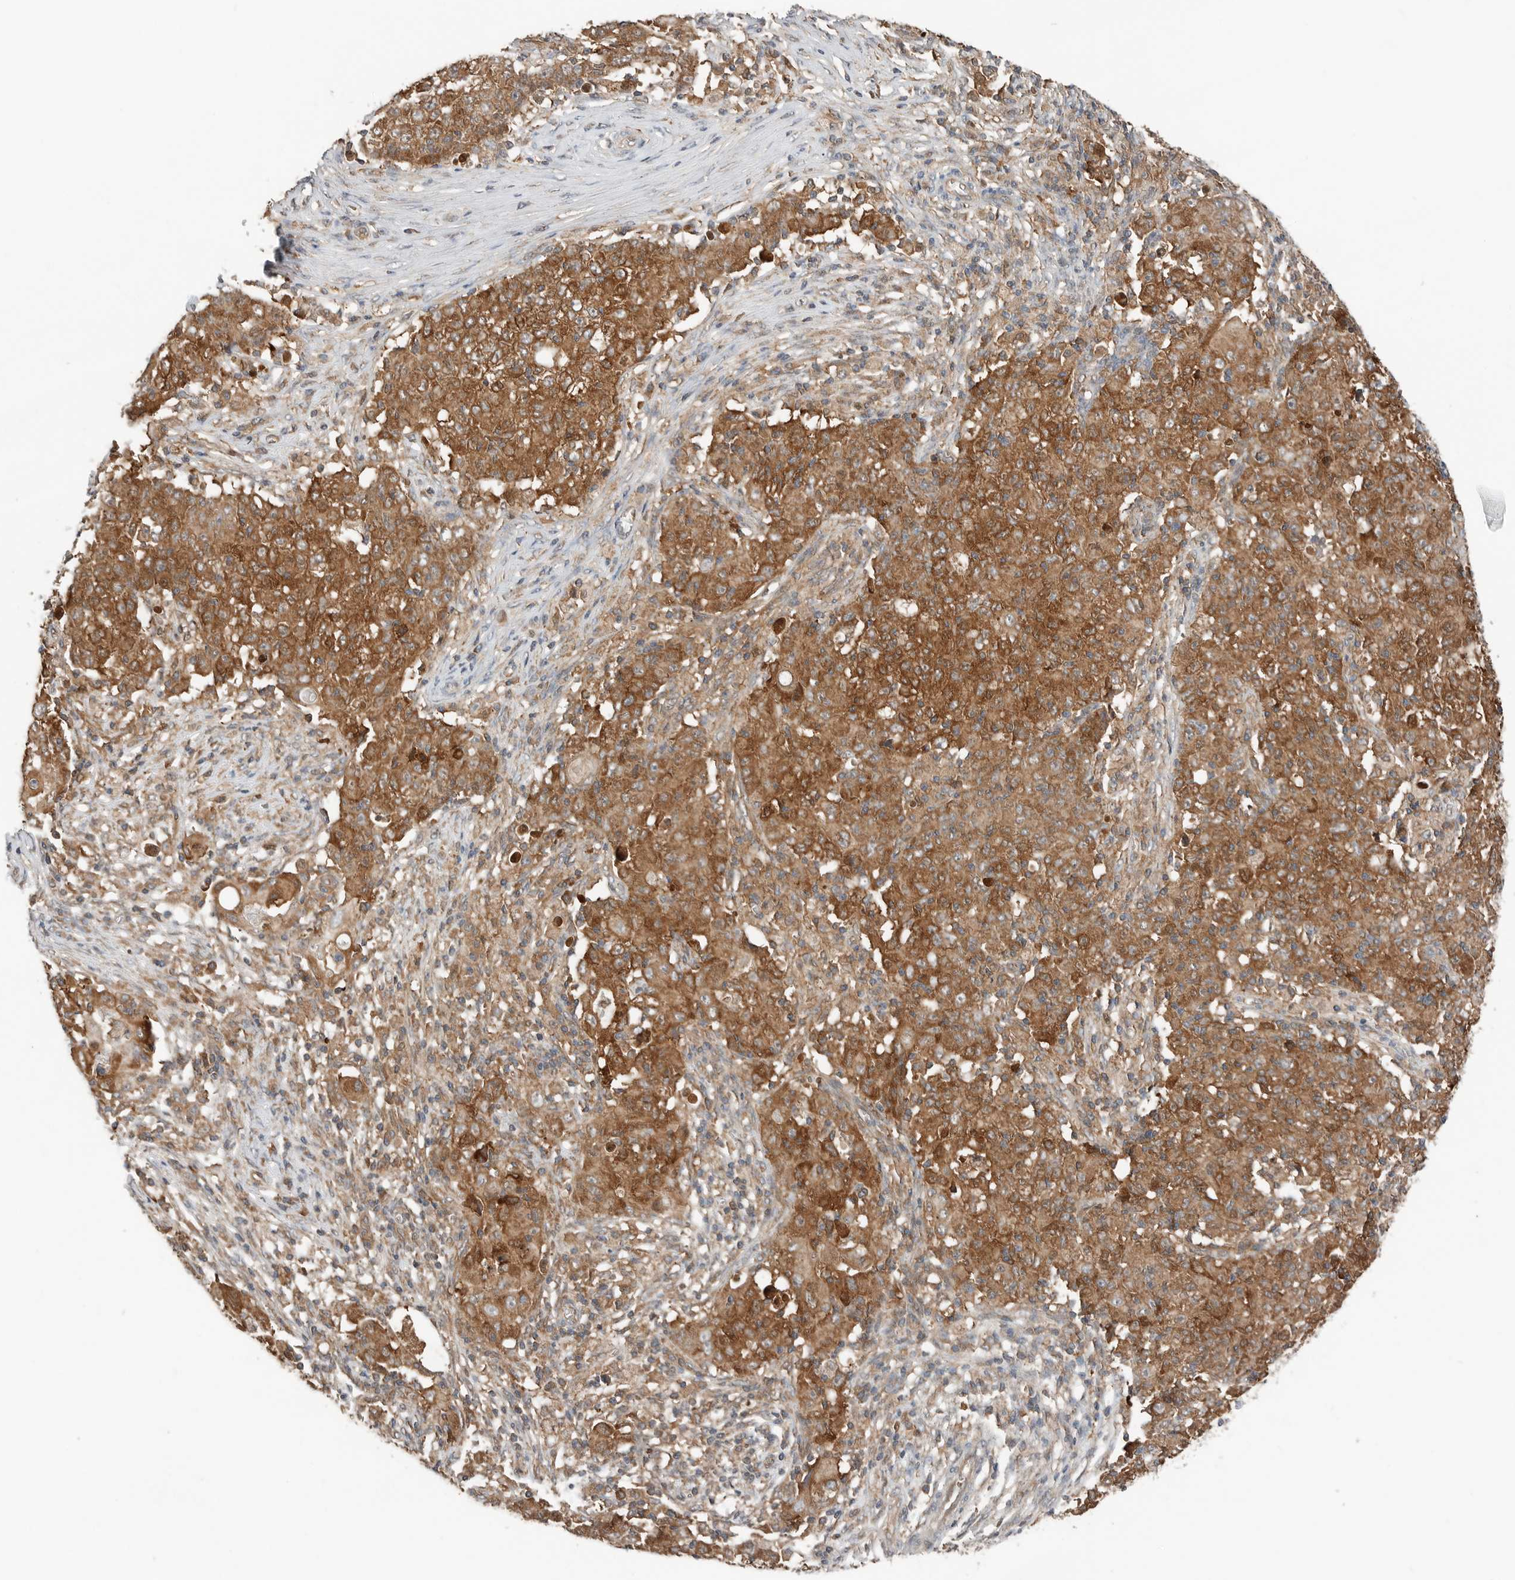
{"staining": {"intensity": "moderate", "quantity": ">75%", "location": "cytoplasmic/membranous"}, "tissue": "ovarian cancer", "cell_type": "Tumor cells", "image_type": "cancer", "snomed": [{"axis": "morphology", "description": "Carcinoma, endometroid"}, {"axis": "topography", "description": "Ovary"}], "caption": "This image reveals immunohistochemistry staining of human endometroid carcinoma (ovarian), with medium moderate cytoplasmic/membranous staining in approximately >75% of tumor cells.", "gene": "XPNPEP1", "patient": {"sex": "female", "age": 42}}